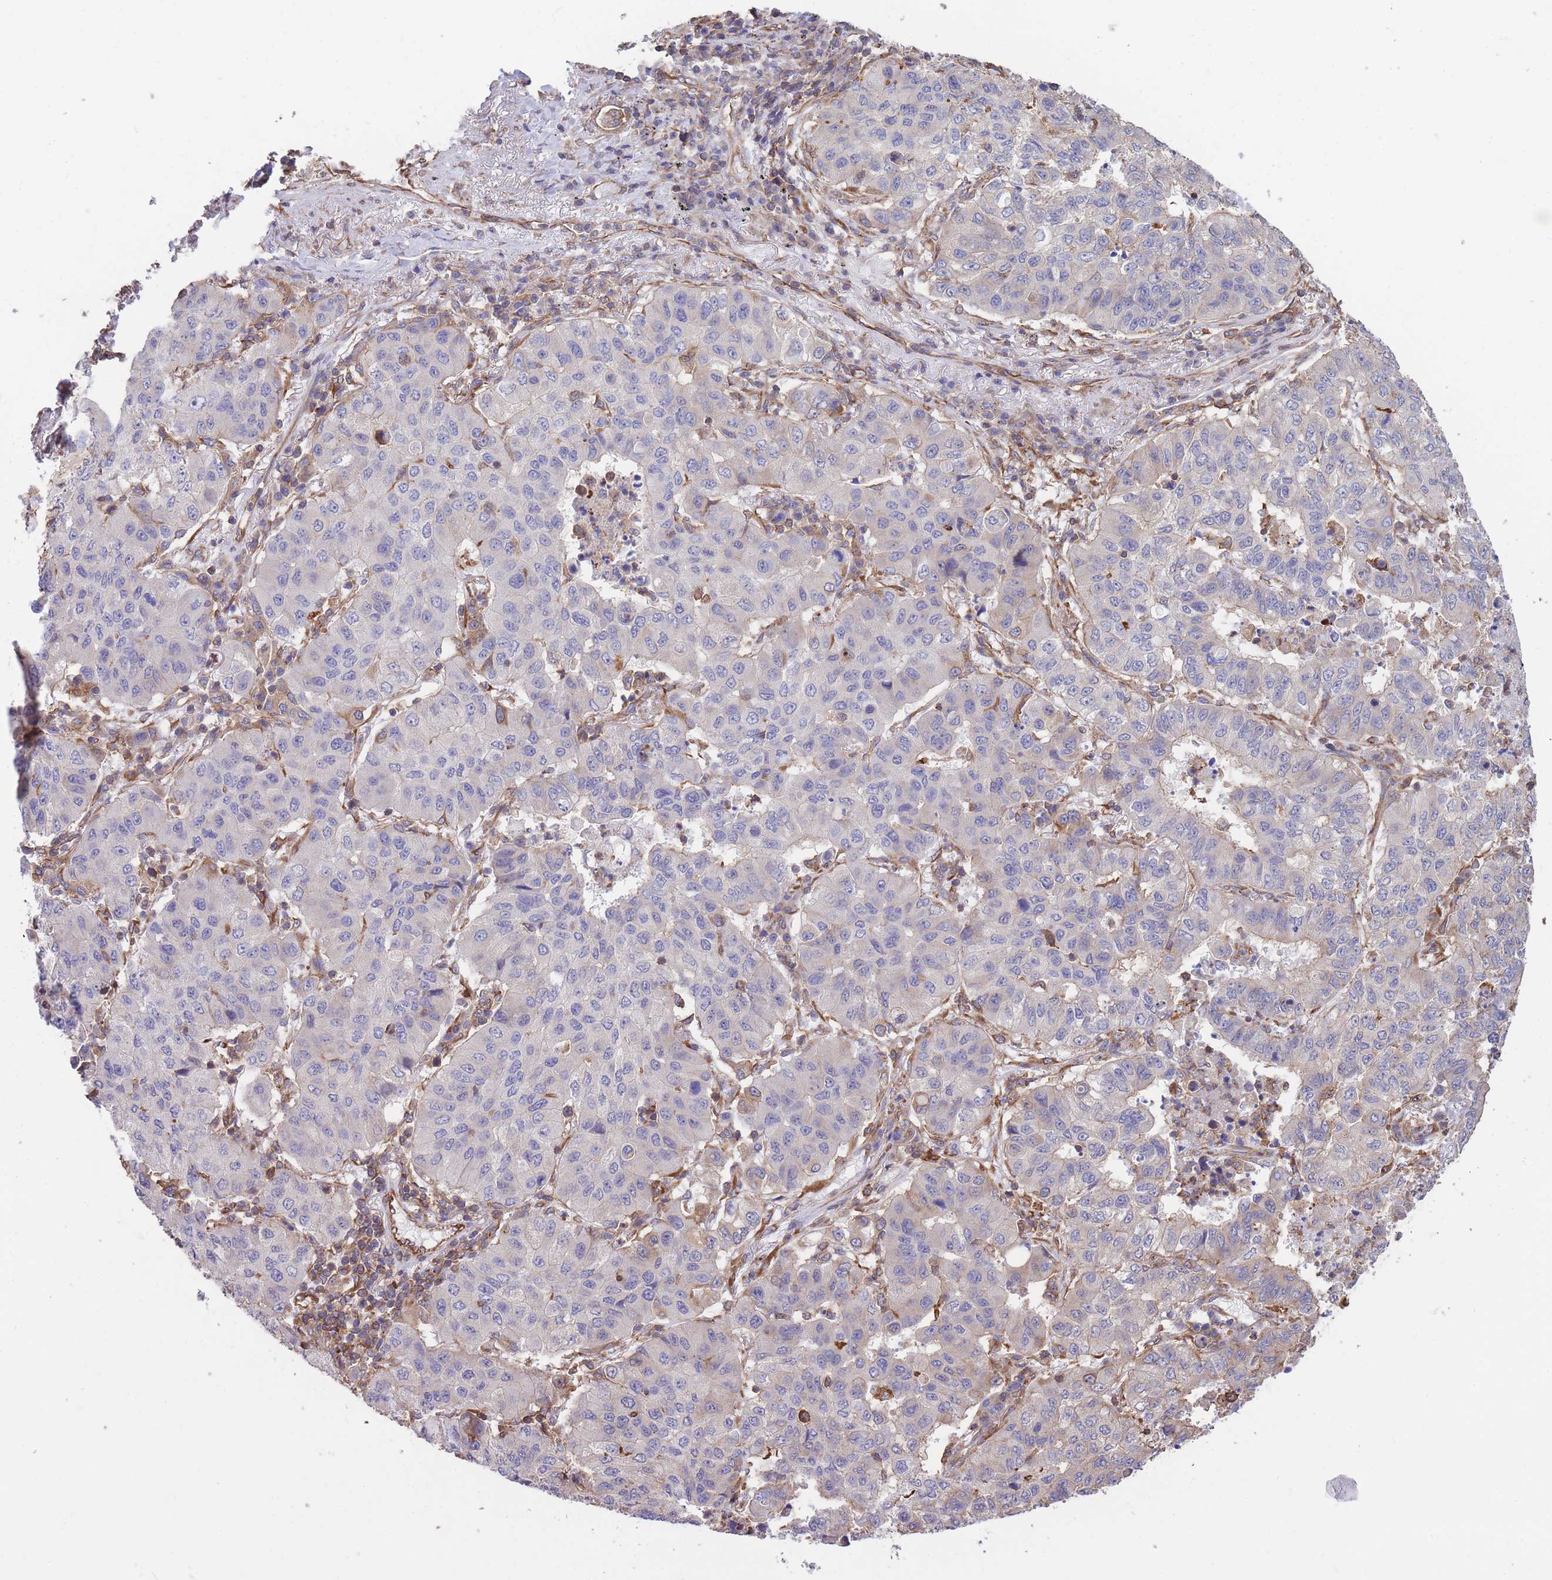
{"staining": {"intensity": "negative", "quantity": "none", "location": "none"}, "tissue": "lung cancer", "cell_type": "Tumor cells", "image_type": "cancer", "snomed": [{"axis": "morphology", "description": "Squamous cell carcinoma, NOS"}, {"axis": "topography", "description": "Lung"}], "caption": "This is a histopathology image of IHC staining of lung cancer, which shows no staining in tumor cells.", "gene": "LRRN4CL", "patient": {"sex": "male", "age": 74}}